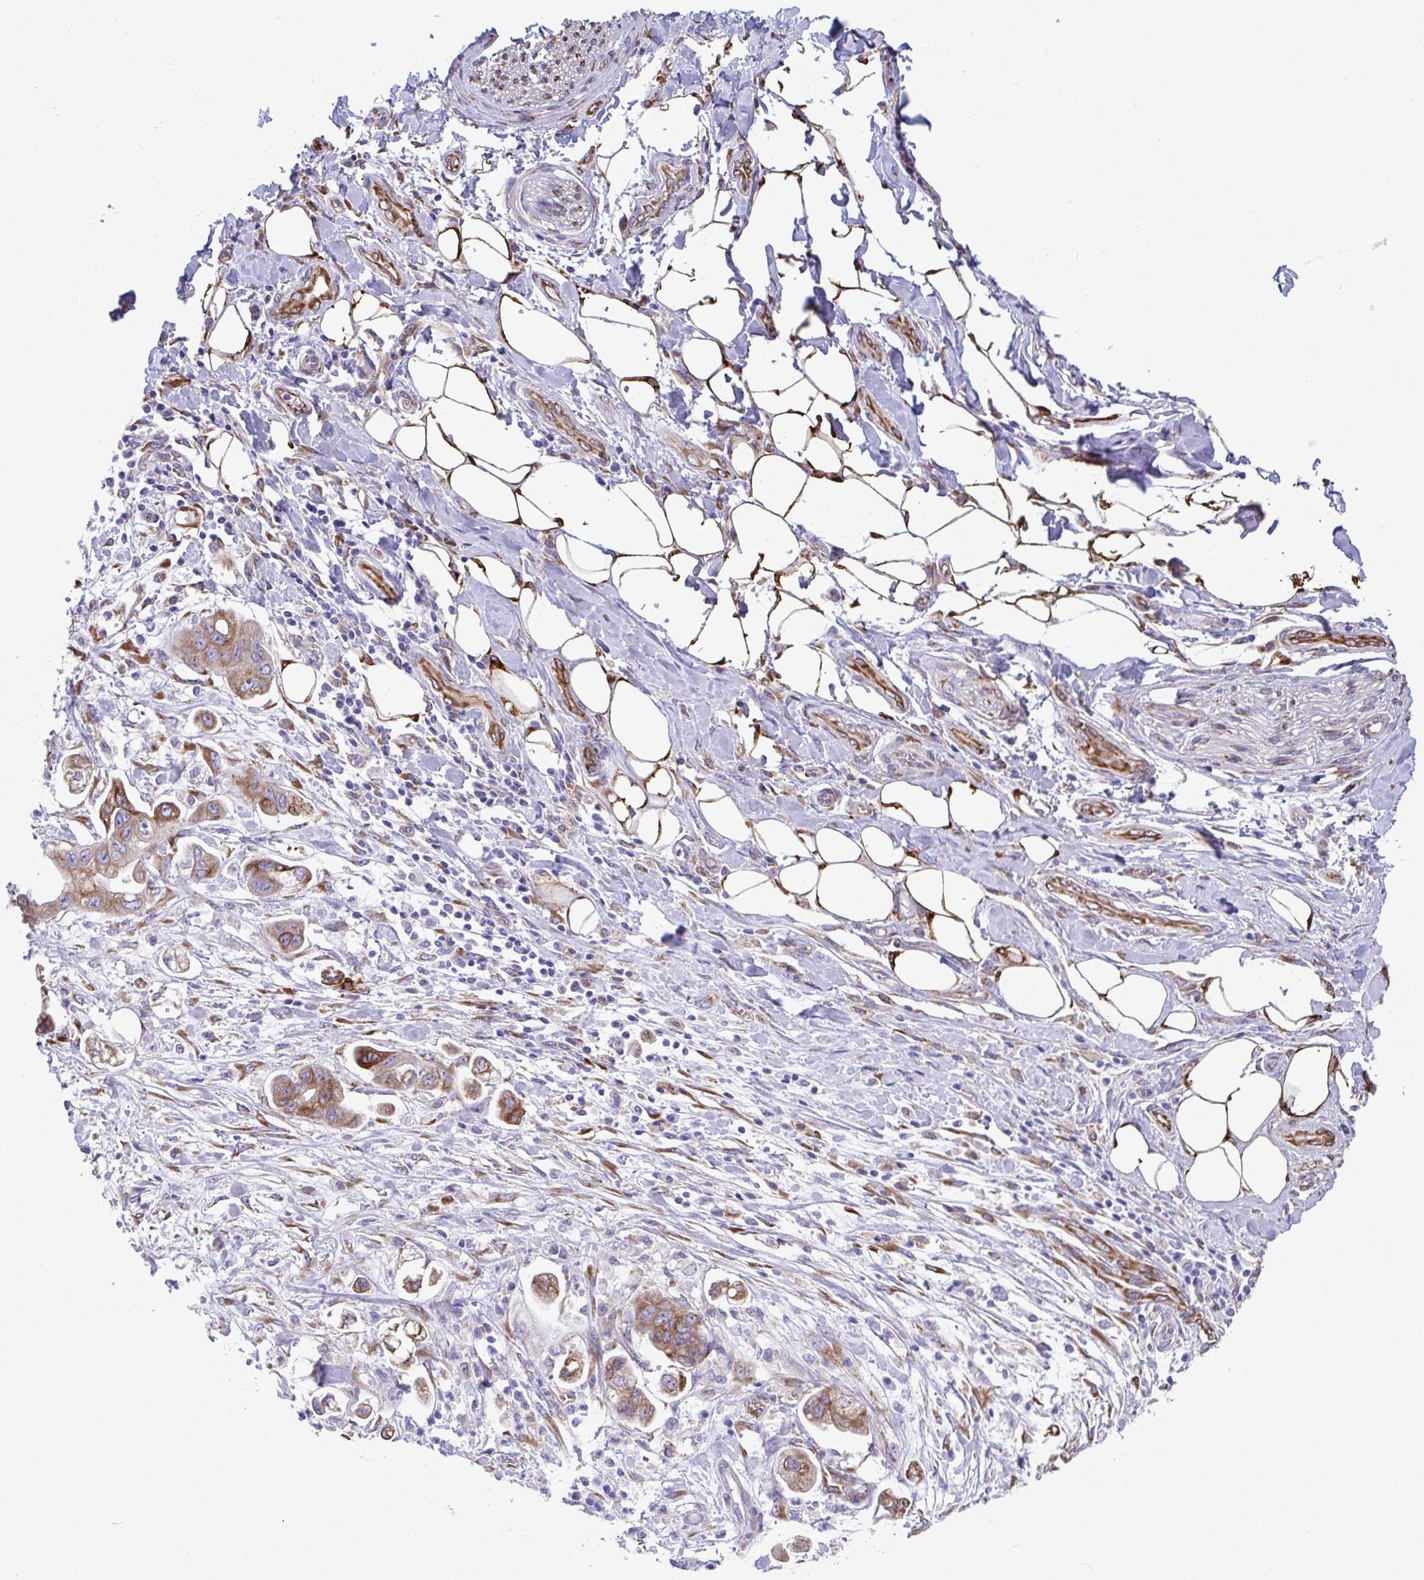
{"staining": {"intensity": "moderate", "quantity": ">75%", "location": "cytoplasmic/membranous"}, "tissue": "stomach cancer", "cell_type": "Tumor cells", "image_type": "cancer", "snomed": [{"axis": "morphology", "description": "Adenocarcinoma, NOS"}, {"axis": "topography", "description": "Stomach"}], "caption": "Moderate cytoplasmic/membranous protein expression is present in approximately >75% of tumor cells in stomach cancer (adenocarcinoma).", "gene": "ASPH", "patient": {"sex": "male", "age": 62}}